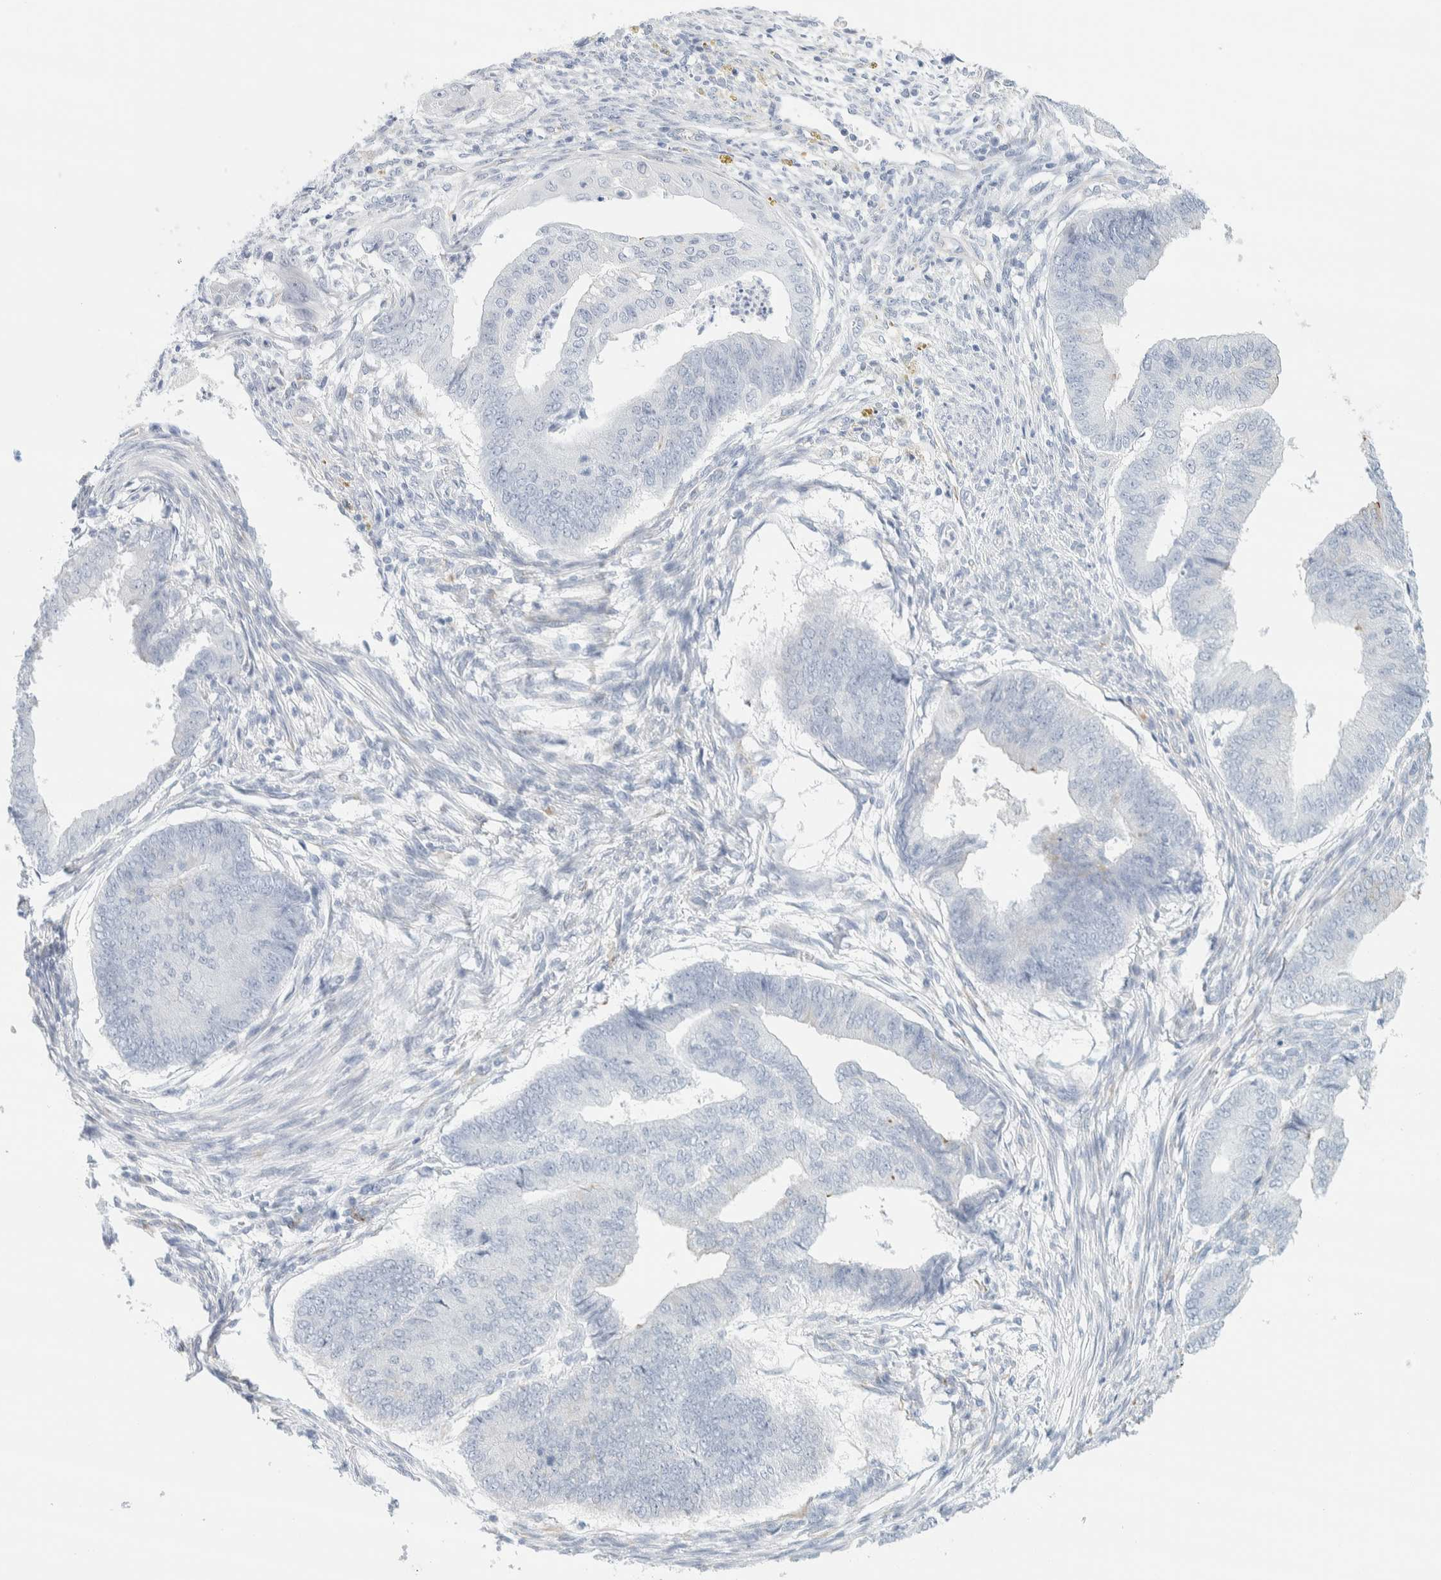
{"staining": {"intensity": "negative", "quantity": "none", "location": "none"}, "tissue": "endometrial cancer", "cell_type": "Tumor cells", "image_type": "cancer", "snomed": [{"axis": "morphology", "description": "Polyp, NOS"}, {"axis": "morphology", "description": "Adenocarcinoma, NOS"}, {"axis": "morphology", "description": "Adenoma, NOS"}, {"axis": "topography", "description": "Endometrium"}], "caption": "Tumor cells are negative for protein expression in human endometrial cancer.", "gene": "ATCAY", "patient": {"sex": "female", "age": 79}}